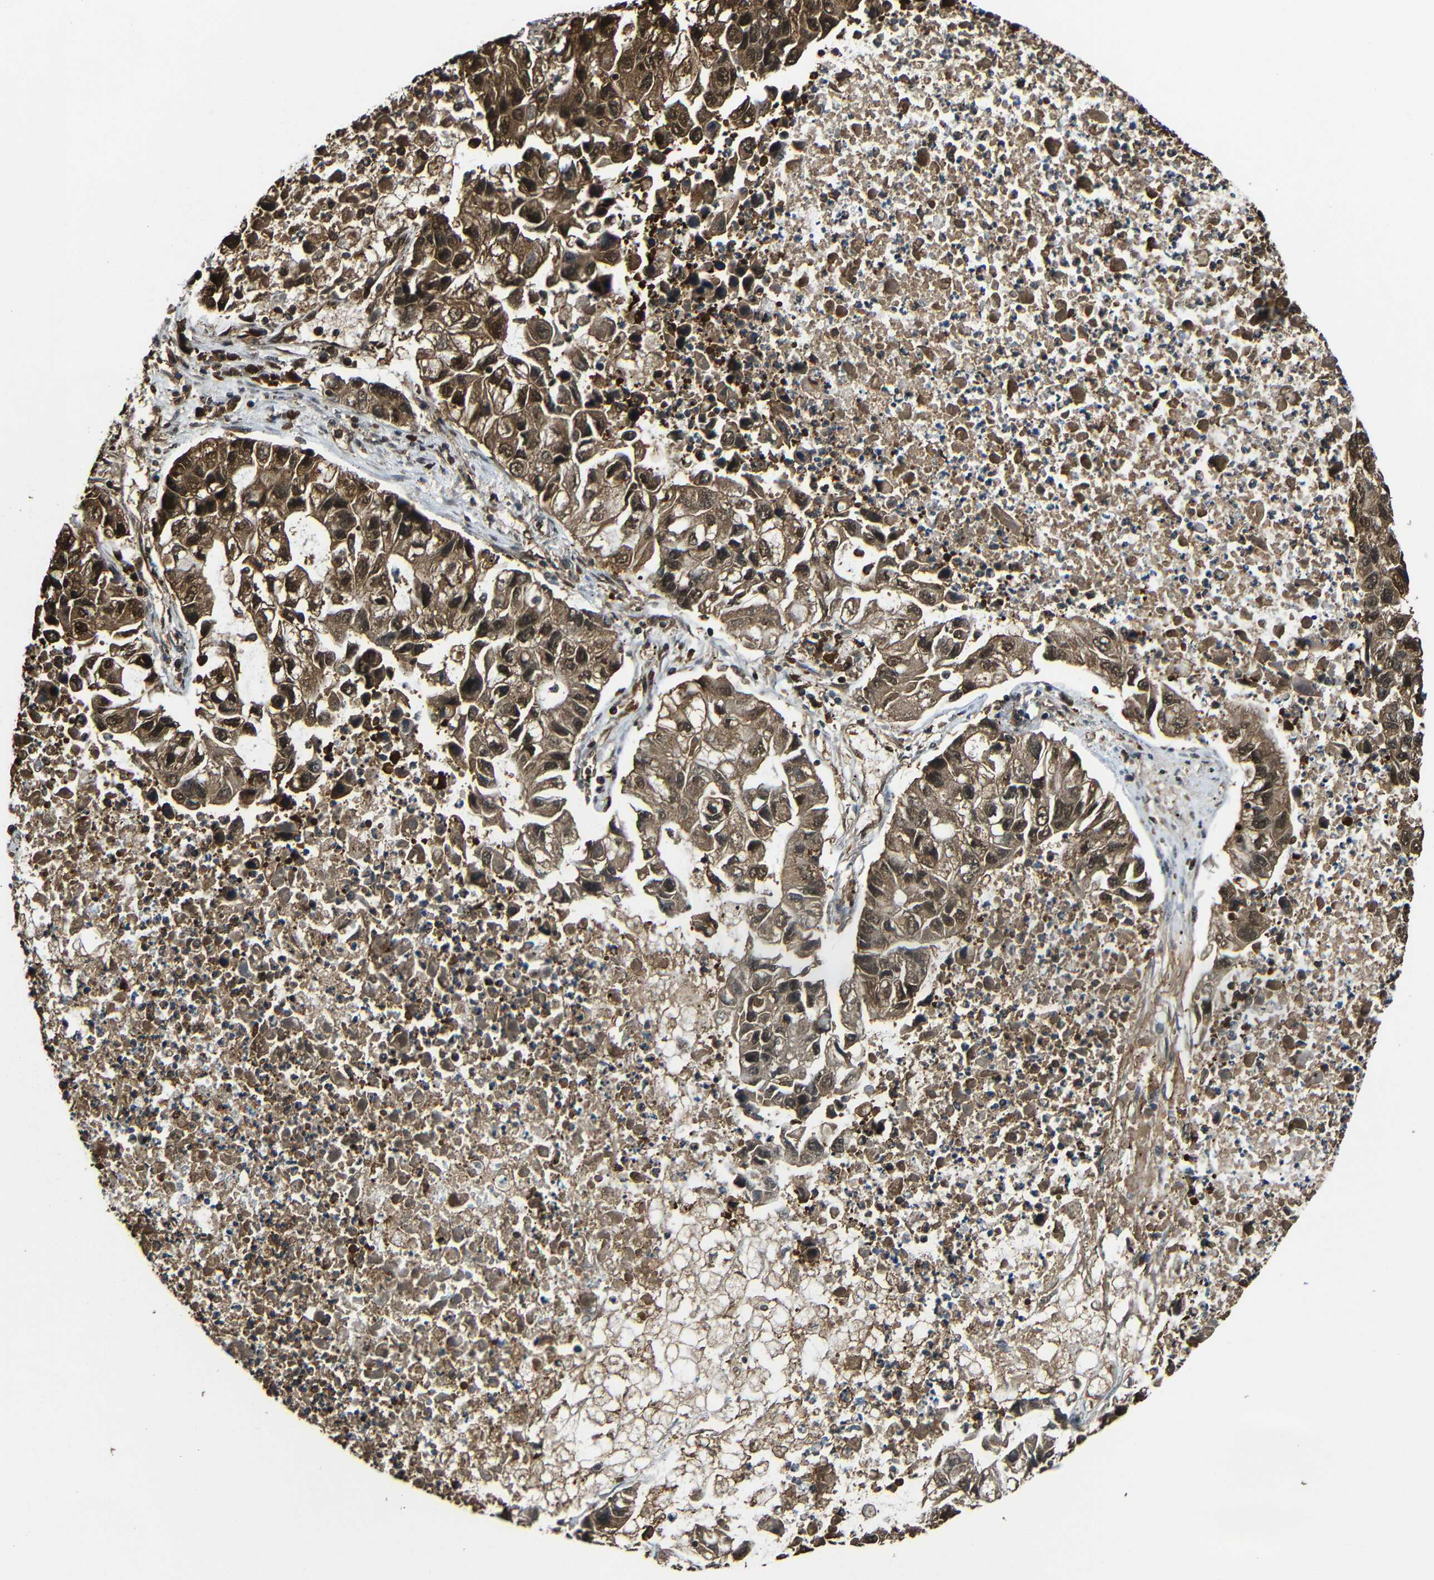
{"staining": {"intensity": "strong", "quantity": ">75%", "location": "cytoplasmic/membranous,nuclear"}, "tissue": "lung cancer", "cell_type": "Tumor cells", "image_type": "cancer", "snomed": [{"axis": "morphology", "description": "Adenocarcinoma, NOS"}, {"axis": "topography", "description": "Lung"}], "caption": "This is an image of IHC staining of lung cancer, which shows strong positivity in the cytoplasmic/membranous and nuclear of tumor cells.", "gene": "VCP", "patient": {"sex": "female", "age": 51}}